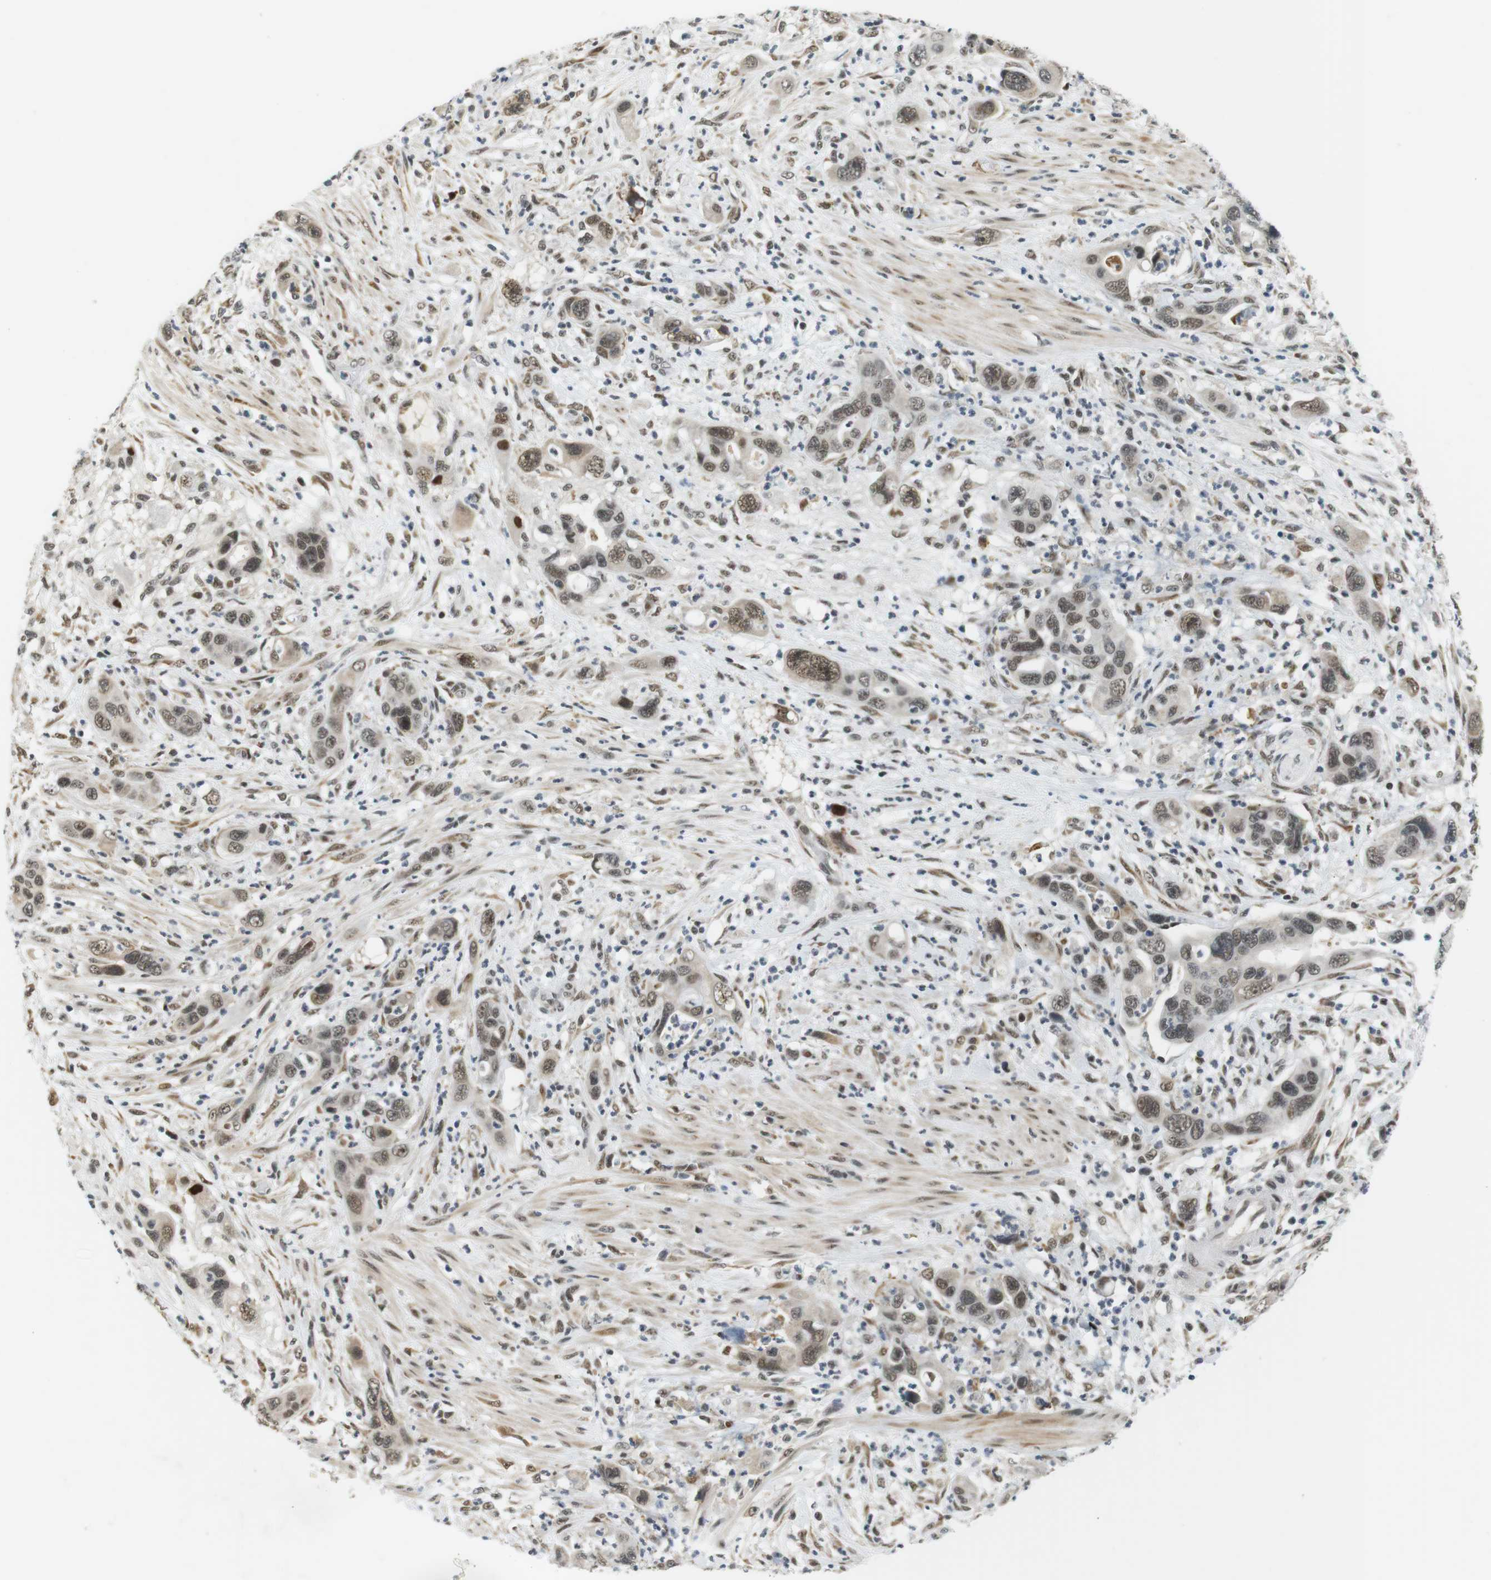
{"staining": {"intensity": "moderate", "quantity": ">75%", "location": "nuclear"}, "tissue": "pancreatic cancer", "cell_type": "Tumor cells", "image_type": "cancer", "snomed": [{"axis": "morphology", "description": "Adenocarcinoma, NOS"}, {"axis": "topography", "description": "Pancreas"}], "caption": "A medium amount of moderate nuclear staining is seen in about >75% of tumor cells in pancreatic cancer tissue.", "gene": "RNF38", "patient": {"sex": "female", "age": 71}}